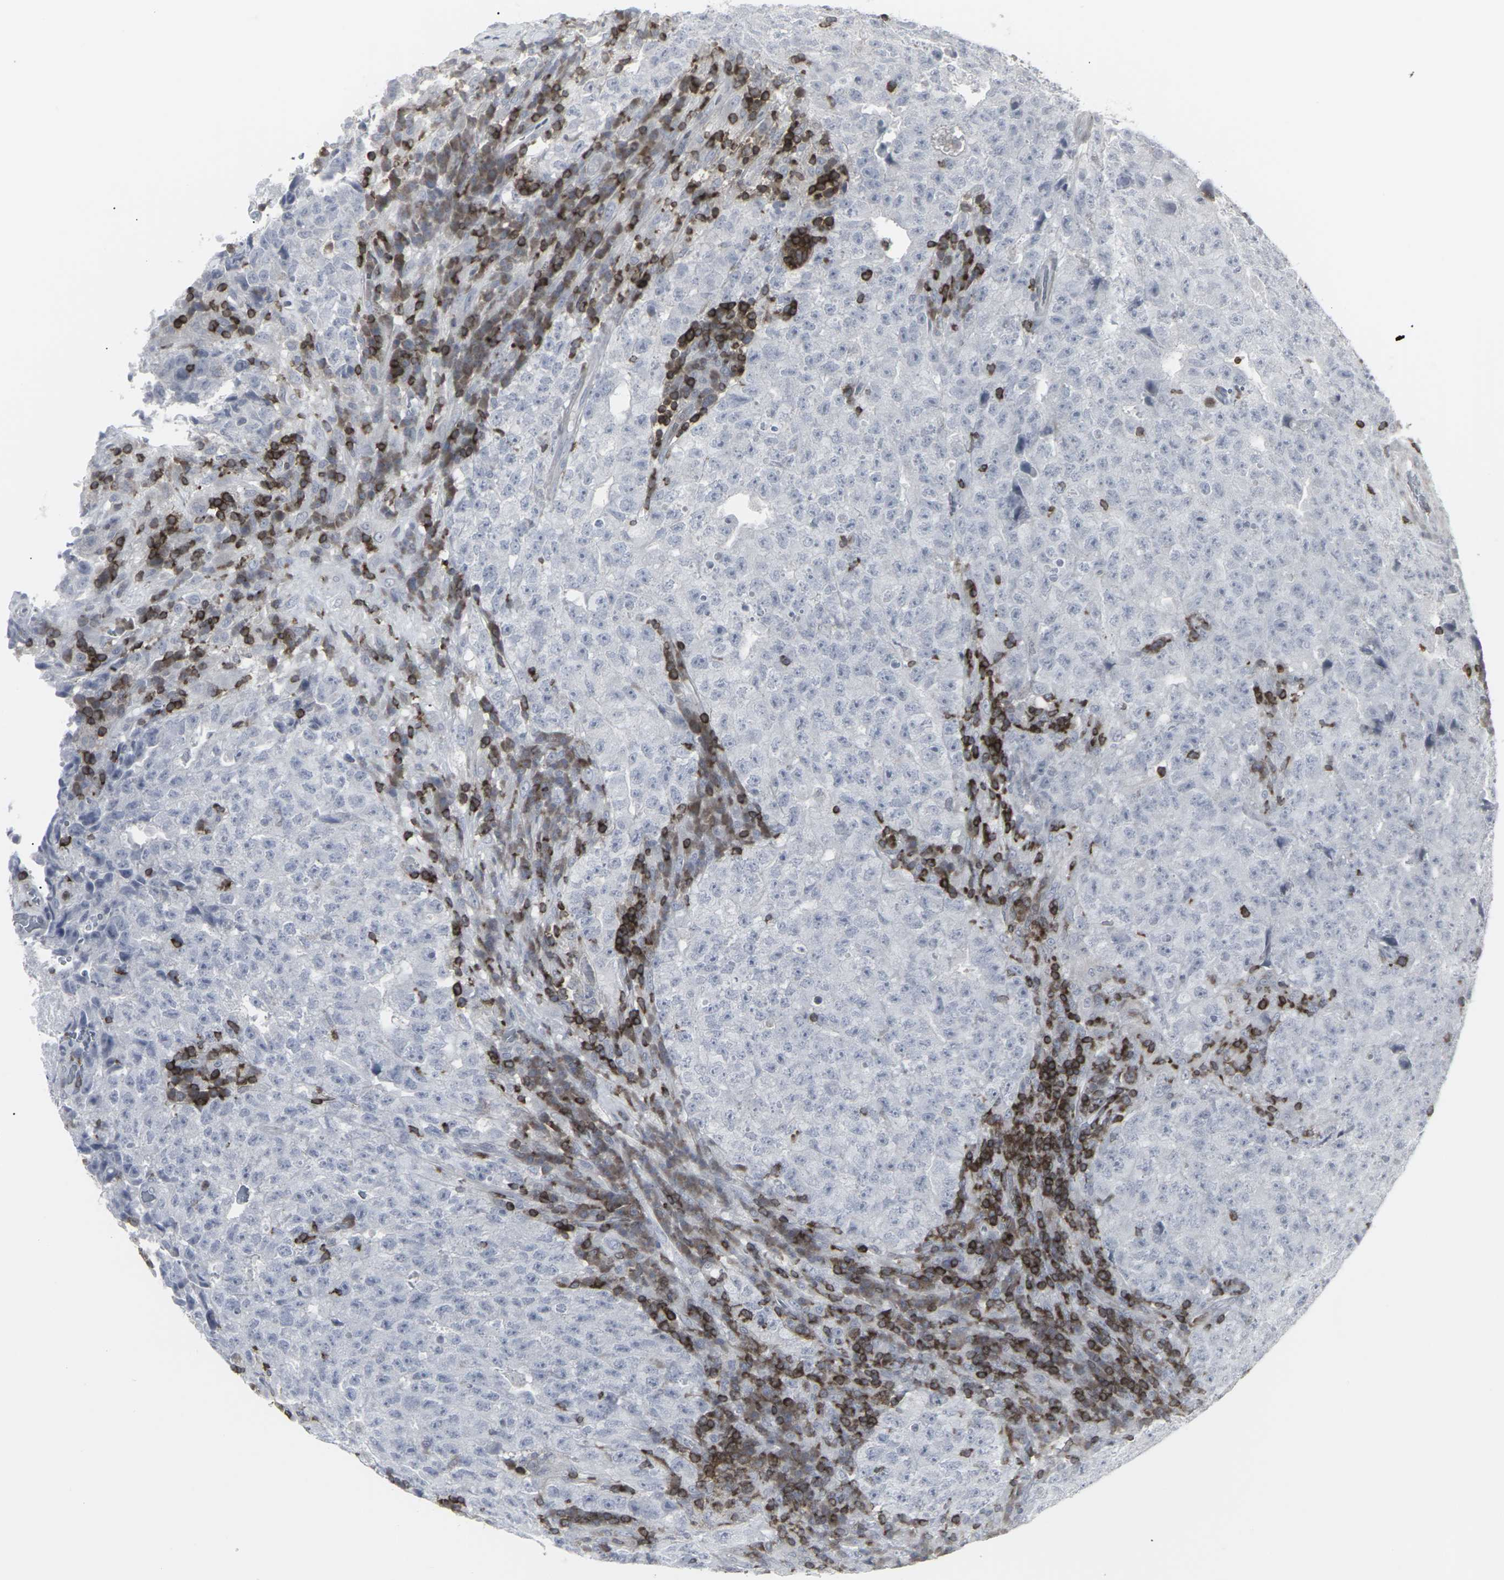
{"staining": {"intensity": "negative", "quantity": "none", "location": "none"}, "tissue": "testis cancer", "cell_type": "Tumor cells", "image_type": "cancer", "snomed": [{"axis": "morphology", "description": "Necrosis, NOS"}, {"axis": "morphology", "description": "Carcinoma, Embryonal, NOS"}, {"axis": "topography", "description": "Testis"}], "caption": "Testis cancer was stained to show a protein in brown. There is no significant positivity in tumor cells.", "gene": "APOBEC2", "patient": {"sex": "male", "age": 19}}